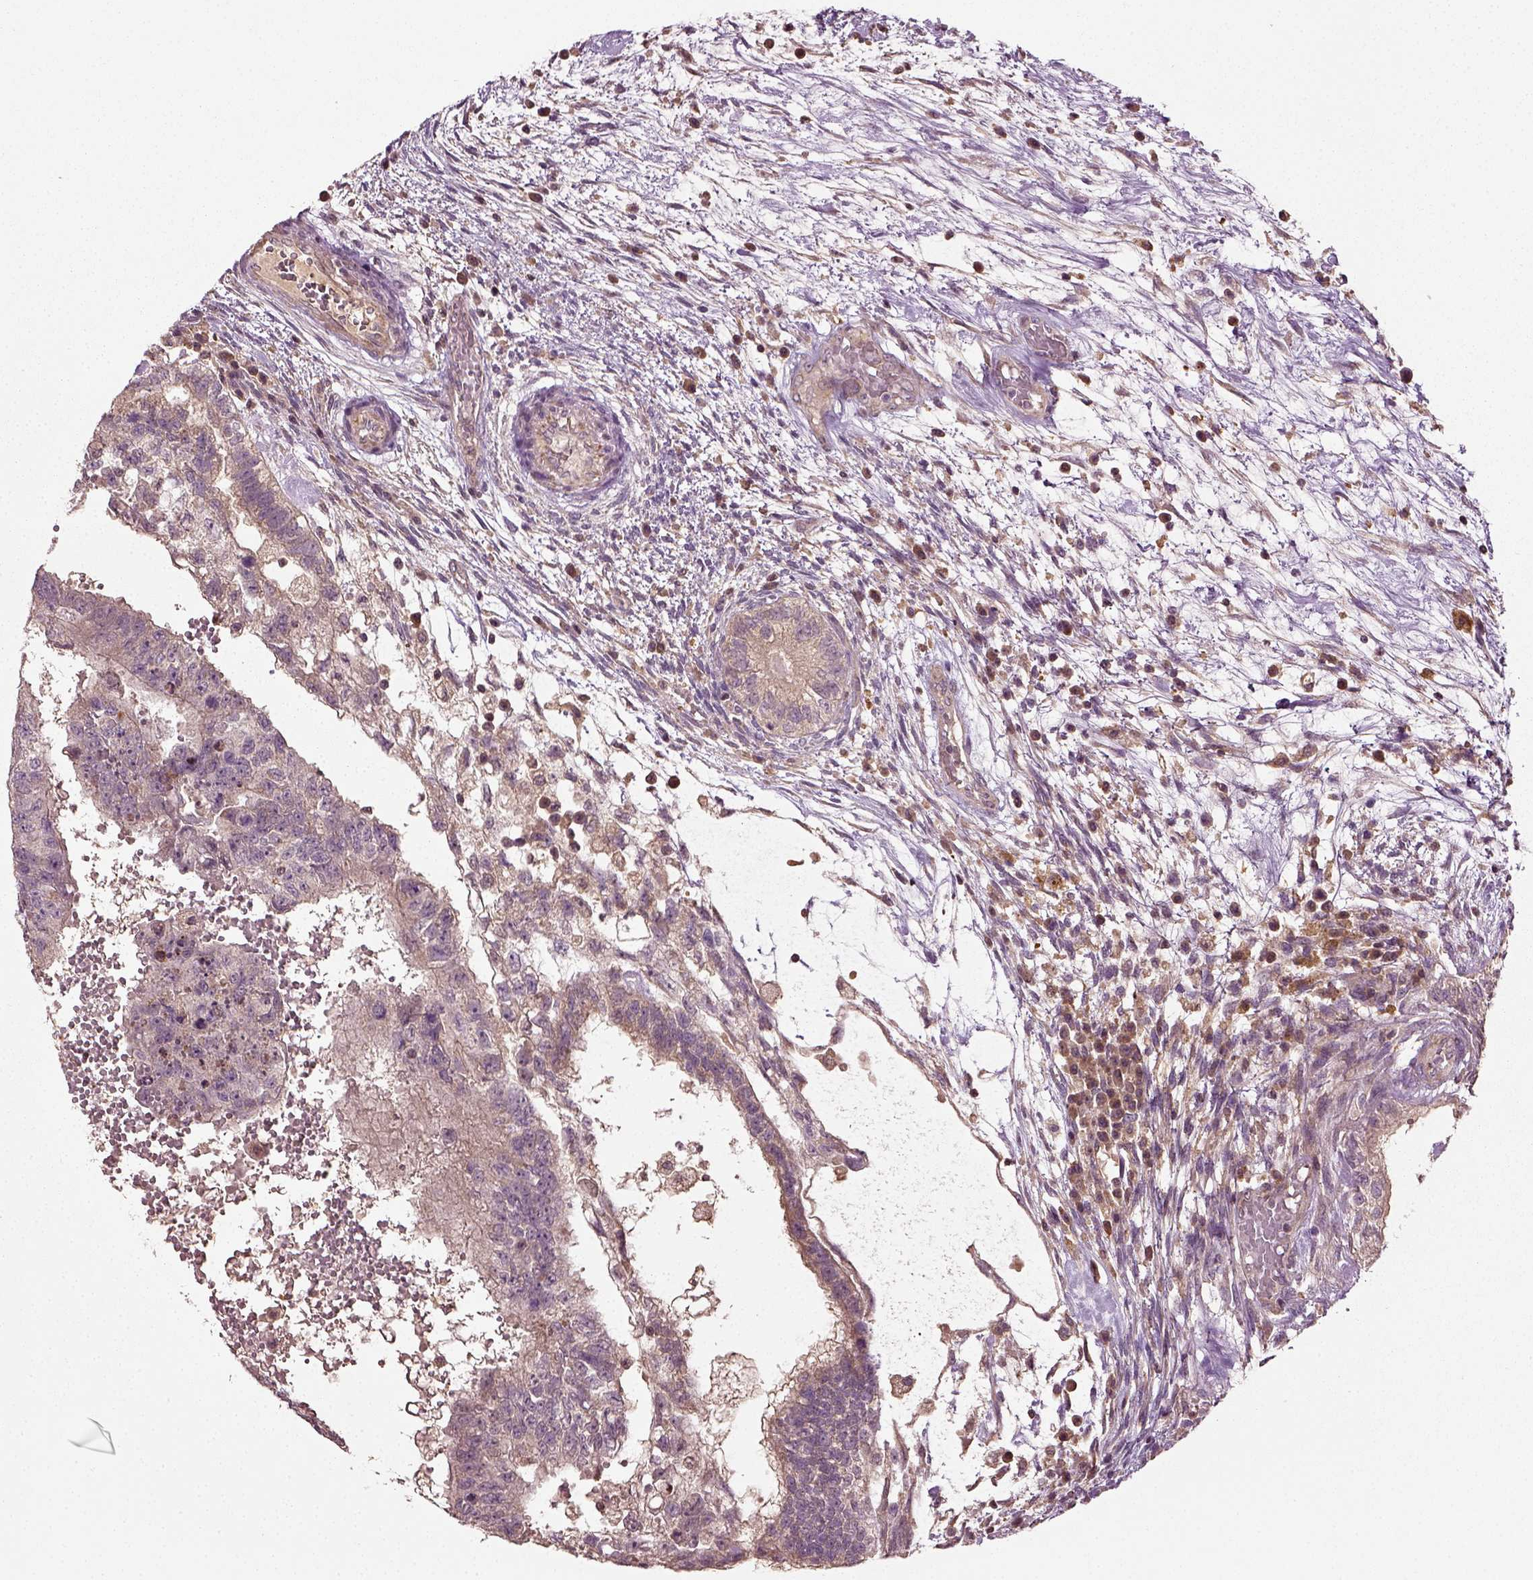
{"staining": {"intensity": "negative", "quantity": "none", "location": "none"}, "tissue": "testis cancer", "cell_type": "Tumor cells", "image_type": "cancer", "snomed": [{"axis": "morphology", "description": "Normal tissue, NOS"}, {"axis": "morphology", "description": "Carcinoma, Embryonal, NOS"}, {"axis": "topography", "description": "Testis"}, {"axis": "topography", "description": "Epididymis"}], "caption": "A micrograph of testis cancer stained for a protein demonstrates no brown staining in tumor cells. Brightfield microscopy of immunohistochemistry stained with DAB (brown) and hematoxylin (blue), captured at high magnification.", "gene": "ERV3-1", "patient": {"sex": "male", "age": 32}}